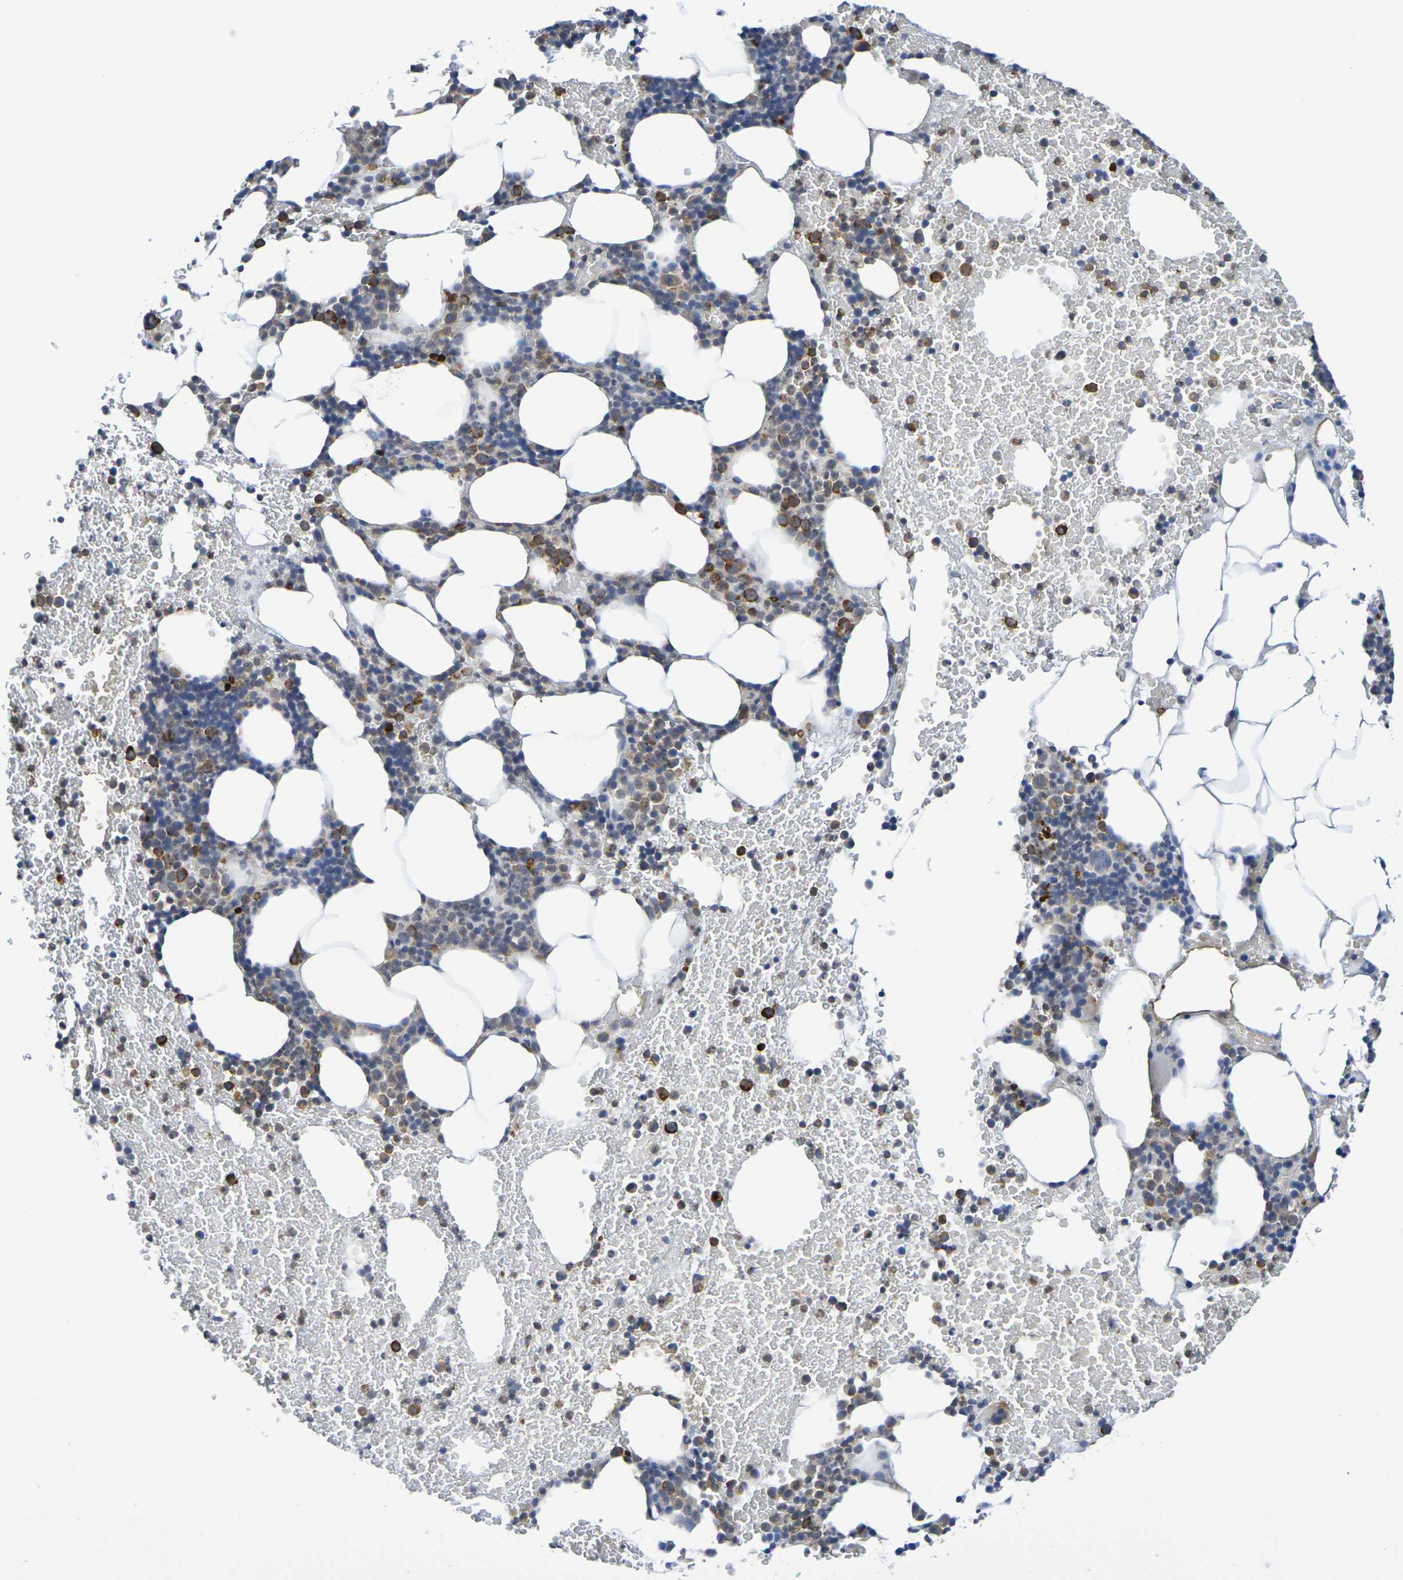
{"staining": {"intensity": "strong", "quantity": "<25%", "location": "cytoplasmic/membranous"}, "tissue": "bone marrow", "cell_type": "Hematopoietic cells", "image_type": "normal", "snomed": [{"axis": "morphology", "description": "Normal tissue, NOS"}, {"axis": "morphology", "description": "Inflammation, NOS"}, {"axis": "topography", "description": "Bone marrow"}], "caption": "This histopathology image shows immunohistochemistry (IHC) staining of benign human bone marrow, with medium strong cytoplasmic/membranous expression in approximately <25% of hematopoietic cells.", "gene": "CHRNB1", "patient": {"sex": "female", "age": 70}}